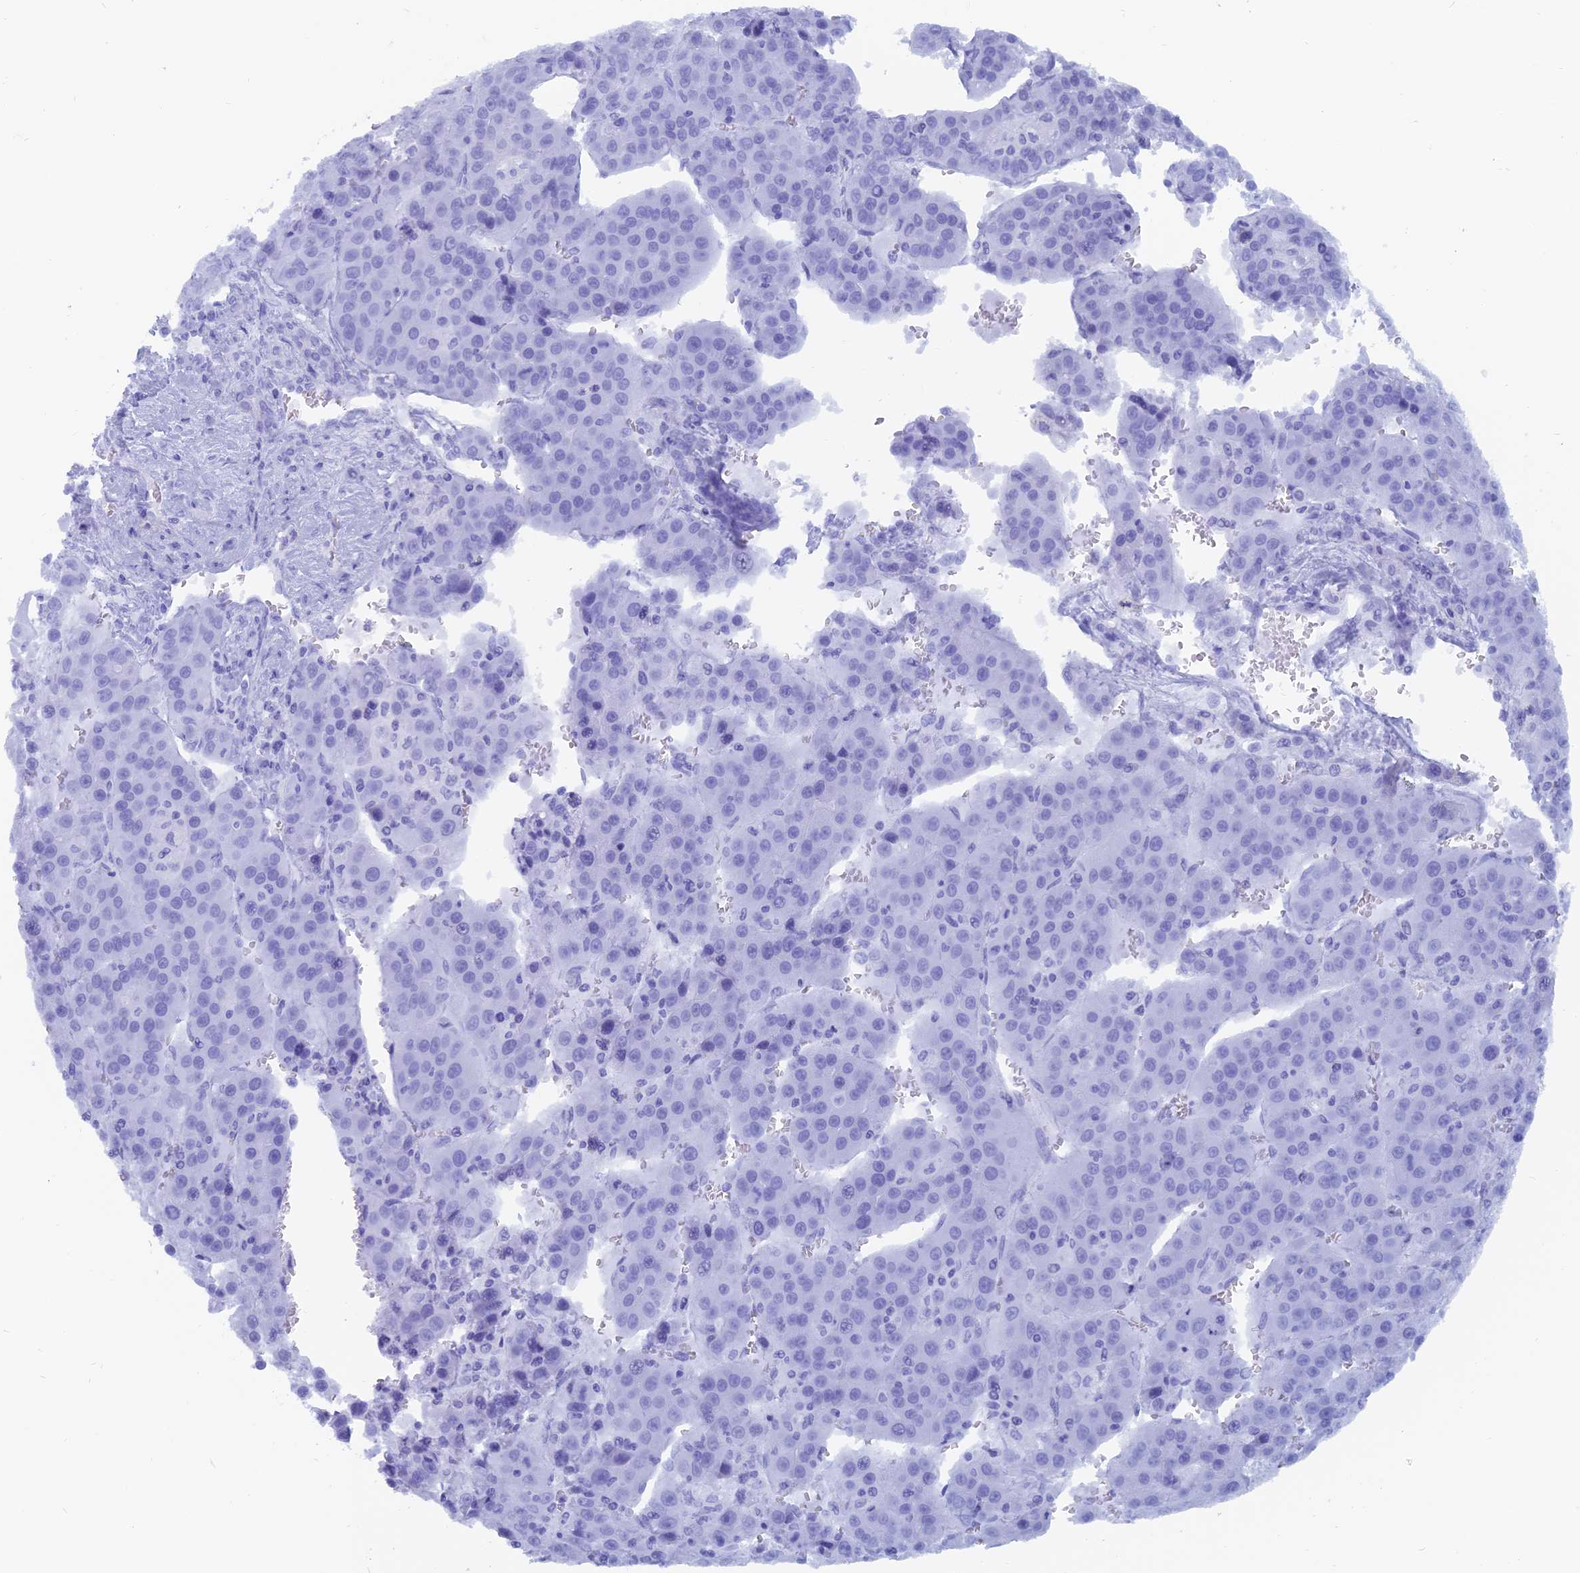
{"staining": {"intensity": "negative", "quantity": "none", "location": "none"}, "tissue": "liver cancer", "cell_type": "Tumor cells", "image_type": "cancer", "snomed": [{"axis": "morphology", "description": "Carcinoma, Hepatocellular, NOS"}, {"axis": "topography", "description": "Liver"}], "caption": "Protein analysis of liver cancer displays no significant positivity in tumor cells.", "gene": "CAPS", "patient": {"sex": "female", "age": 53}}